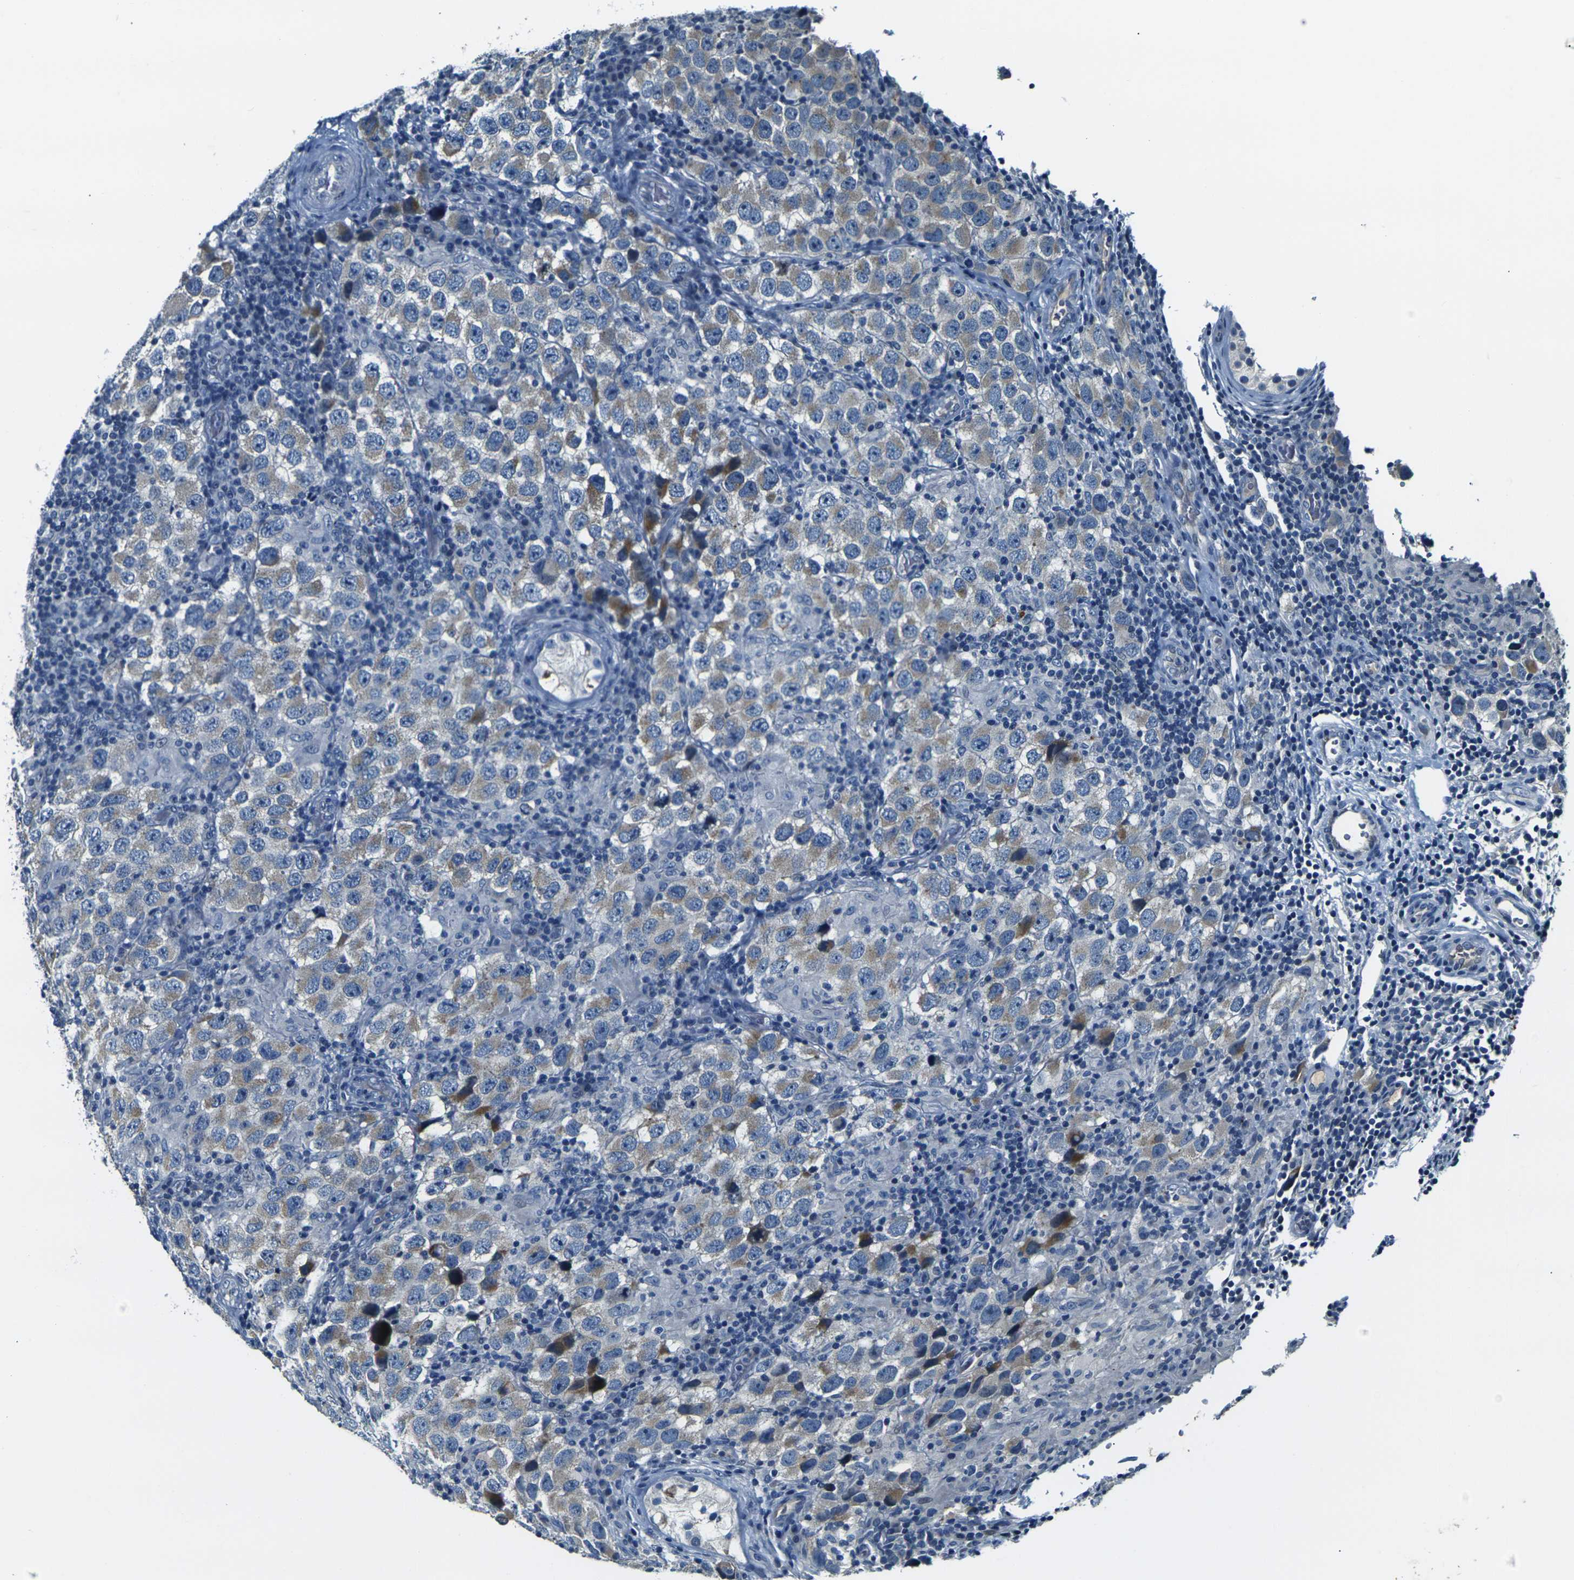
{"staining": {"intensity": "weak", "quantity": "25%-75%", "location": "cytoplasmic/membranous"}, "tissue": "testis cancer", "cell_type": "Tumor cells", "image_type": "cancer", "snomed": [{"axis": "morphology", "description": "Carcinoma, Embryonal, NOS"}, {"axis": "topography", "description": "Testis"}], "caption": "Weak cytoplasmic/membranous staining is appreciated in about 25%-75% of tumor cells in testis cancer.", "gene": "SHISAL2B", "patient": {"sex": "male", "age": 21}}